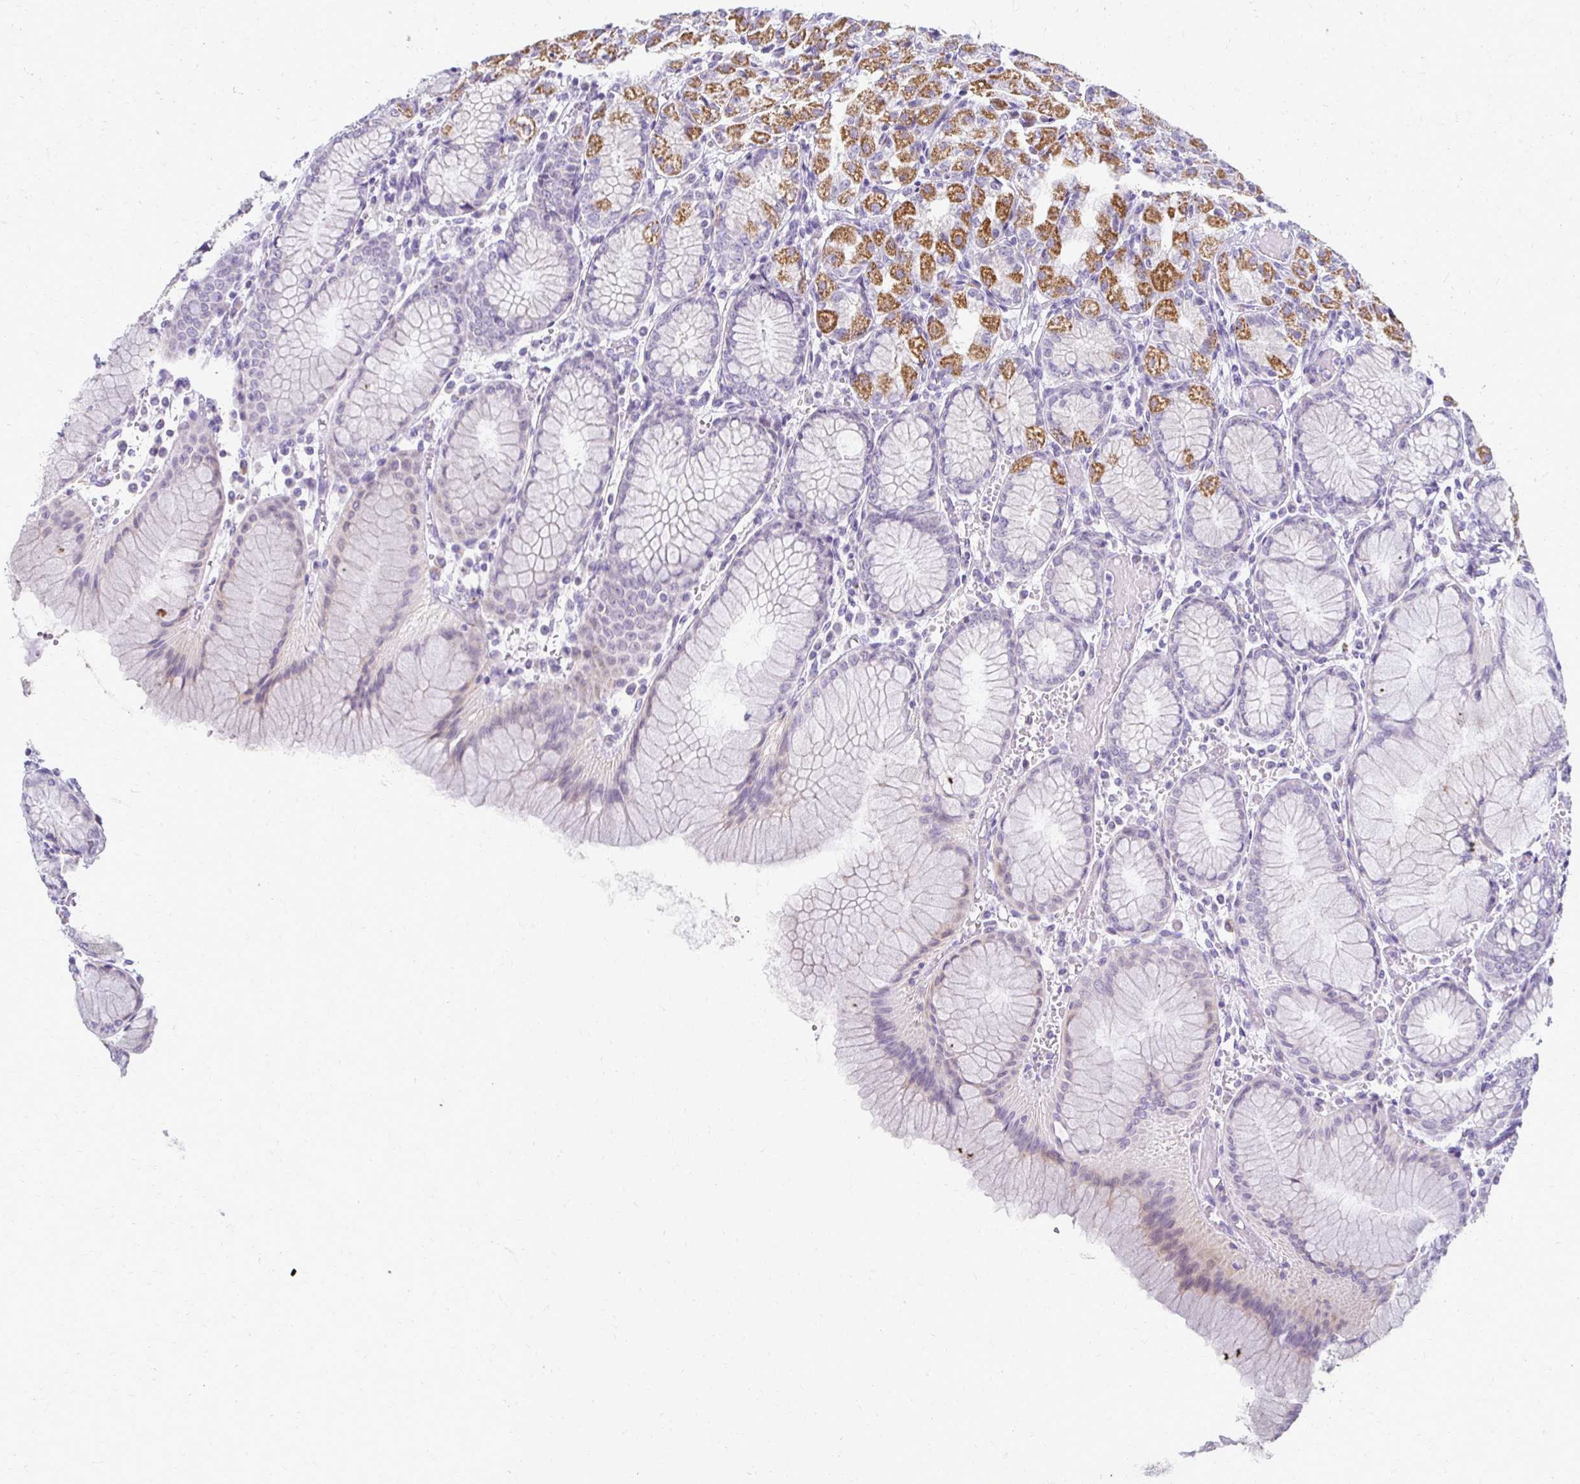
{"staining": {"intensity": "strong", "quantity": "25%-75%", "location": "cytoplasmic/membranous"}, "tissue": "stomach", "cell_type": "Glandular cells", "image_type": "normal", "snomed": [{"axis": "morphology", "description": "Normal tissue, NOS"}, {"axis": "topography", "description": "Stomach"}], "caption": "Approximately 25%-75% of glandular cells in benign stomach reveal strong cytoplasmic/membranous protein staining as visualized by brown immunohistochemical staining.", "gene": "FCGR2A", "patient": {"sex": "female", "age": 57}}